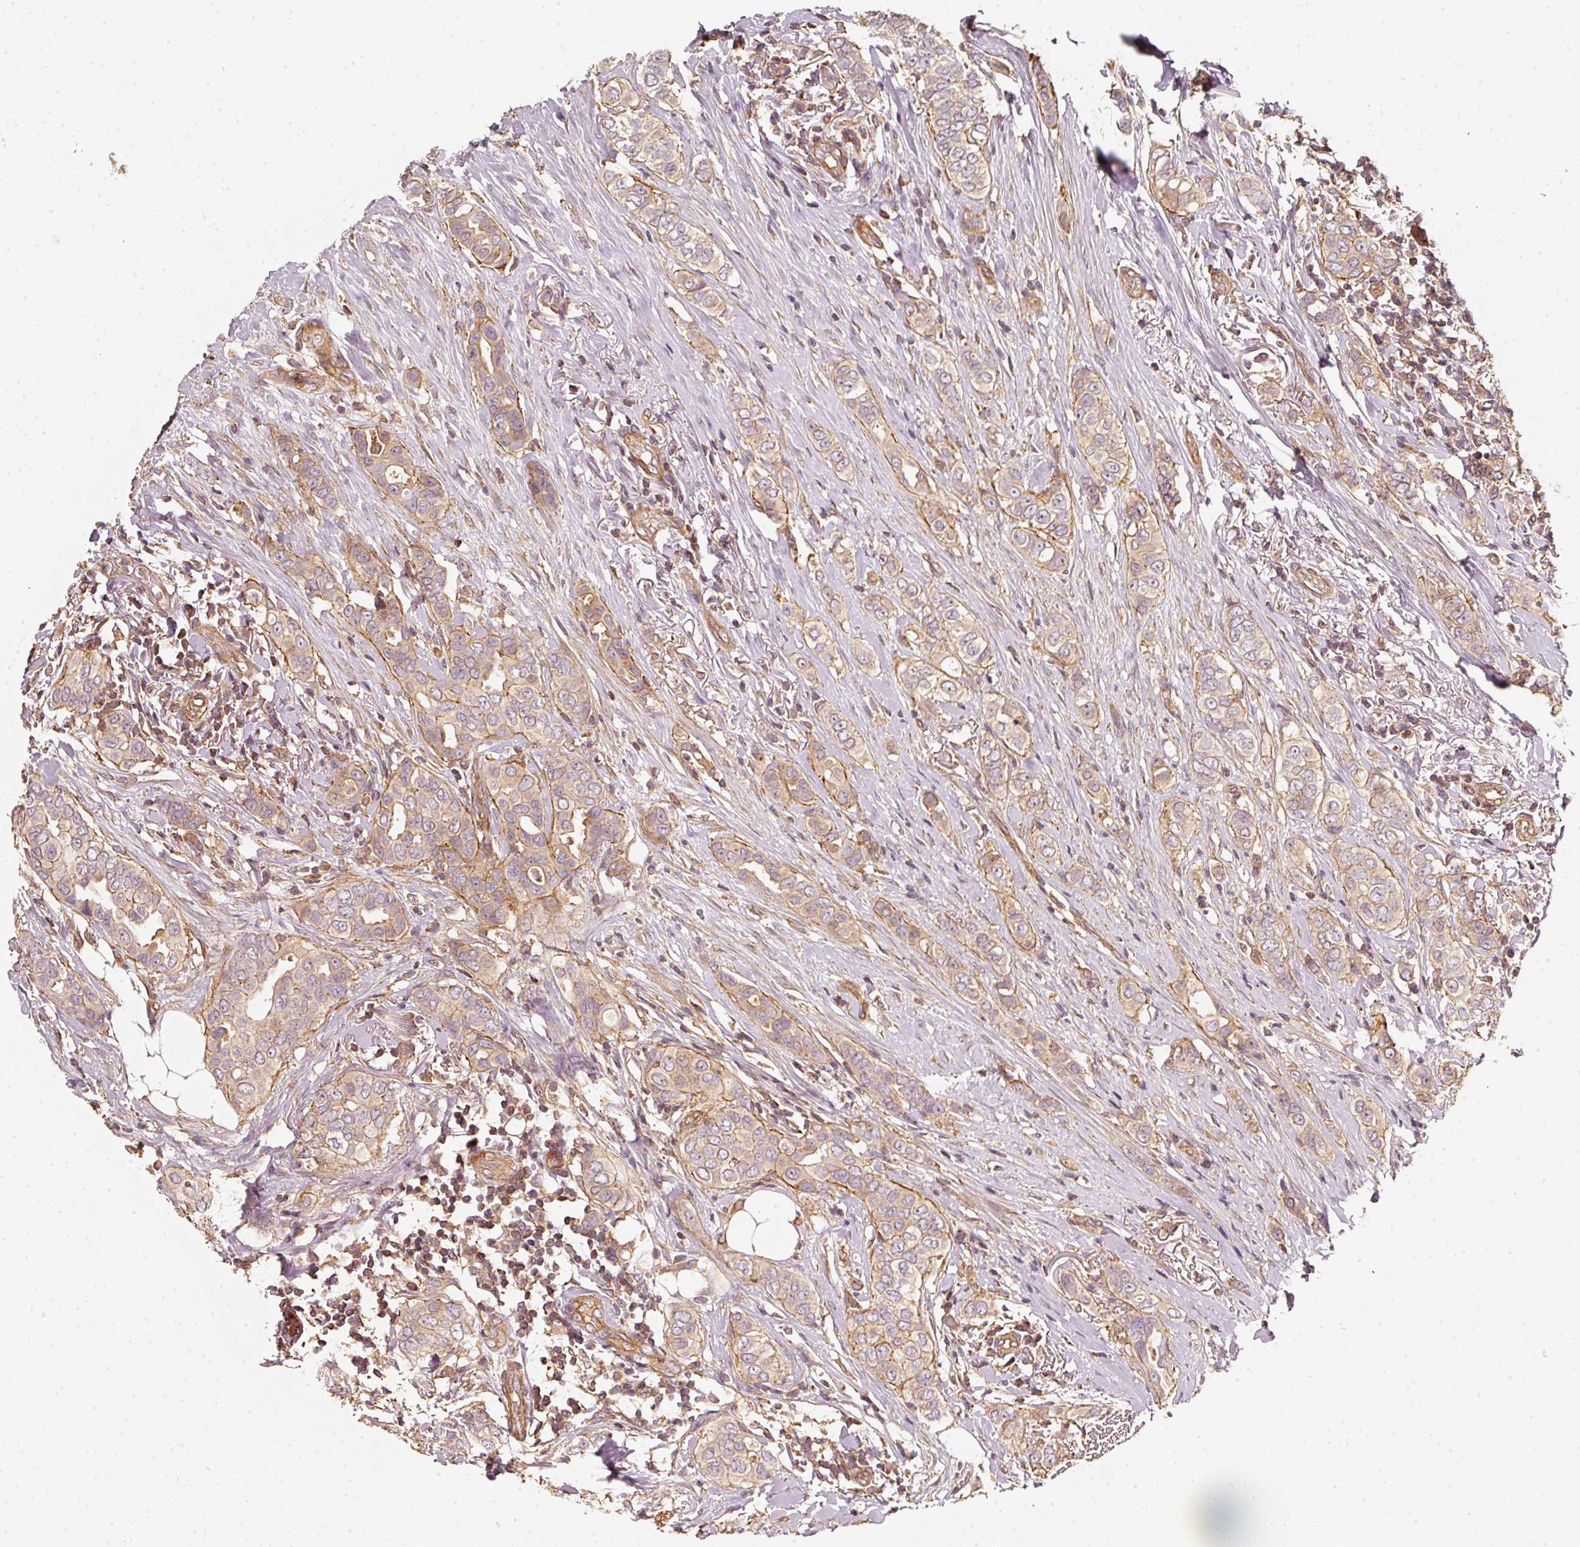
{"staining": {"intensity": "moderate", "quantity": ">75%", "location": "cytoplasmic/membranous"}, "tissue": "breast cancer", "cell_type": "Tumor cells", "image_type": "cancer", "snomed": [{"axis": "morphology", "description": "Lobular carcinoma"}, {"axis": "topography", "description": "Breast"}], "caption": "Immunohistochemical staining of human lobular carcinoma (breast) demonstrates medium levels of moderate cytoplasmic/membranous staining in about >75% of tumor cells.", "gene": "CEP95", "patient": {"sex": "female", "age": 51}}